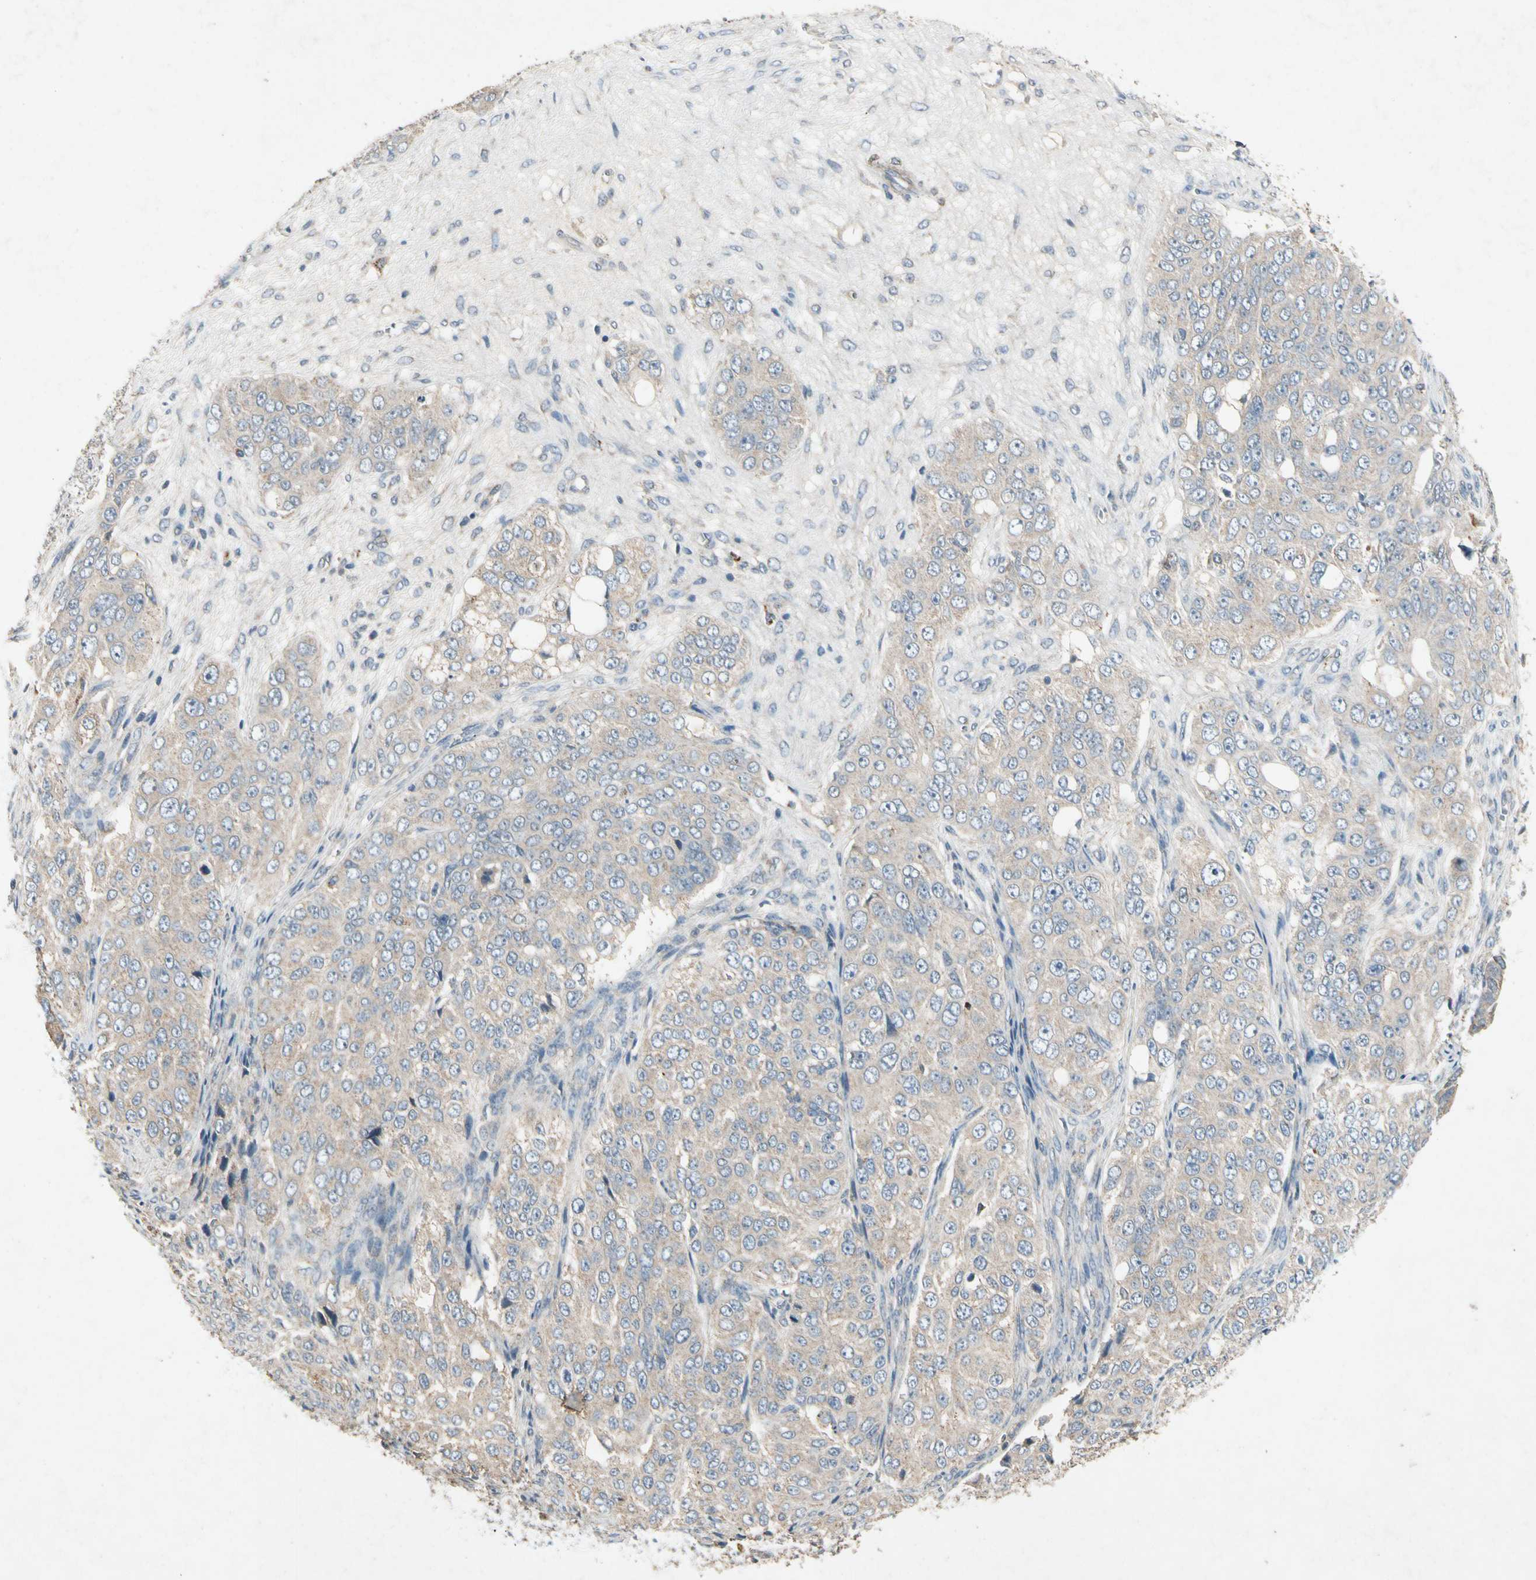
{"staining": {"intensity": "weak", "quantity": "25%-75%", "location": "cytoplasmic/membranous"}, "tissue": "ovarian cancer", "cell_type": "Tumor cells", "image_type": "cancer", "snomed": [{"axis": "morphology", "description": "Carcinoma, endometroid"}, {"axis": "topography", "description": "Ovary"}], "caption": "Brown immunohistochemical staining in human ovarian cancer (endometroid carcinoma) shows weak cytoplasmic/membranous expression in about 25%-75% of tumor cells. Immunohistochemistry stains the protein in brown and the nuclei are stained blue.", "gene": "GPLD1", "patient": {"sex": "female", "age": 51}}